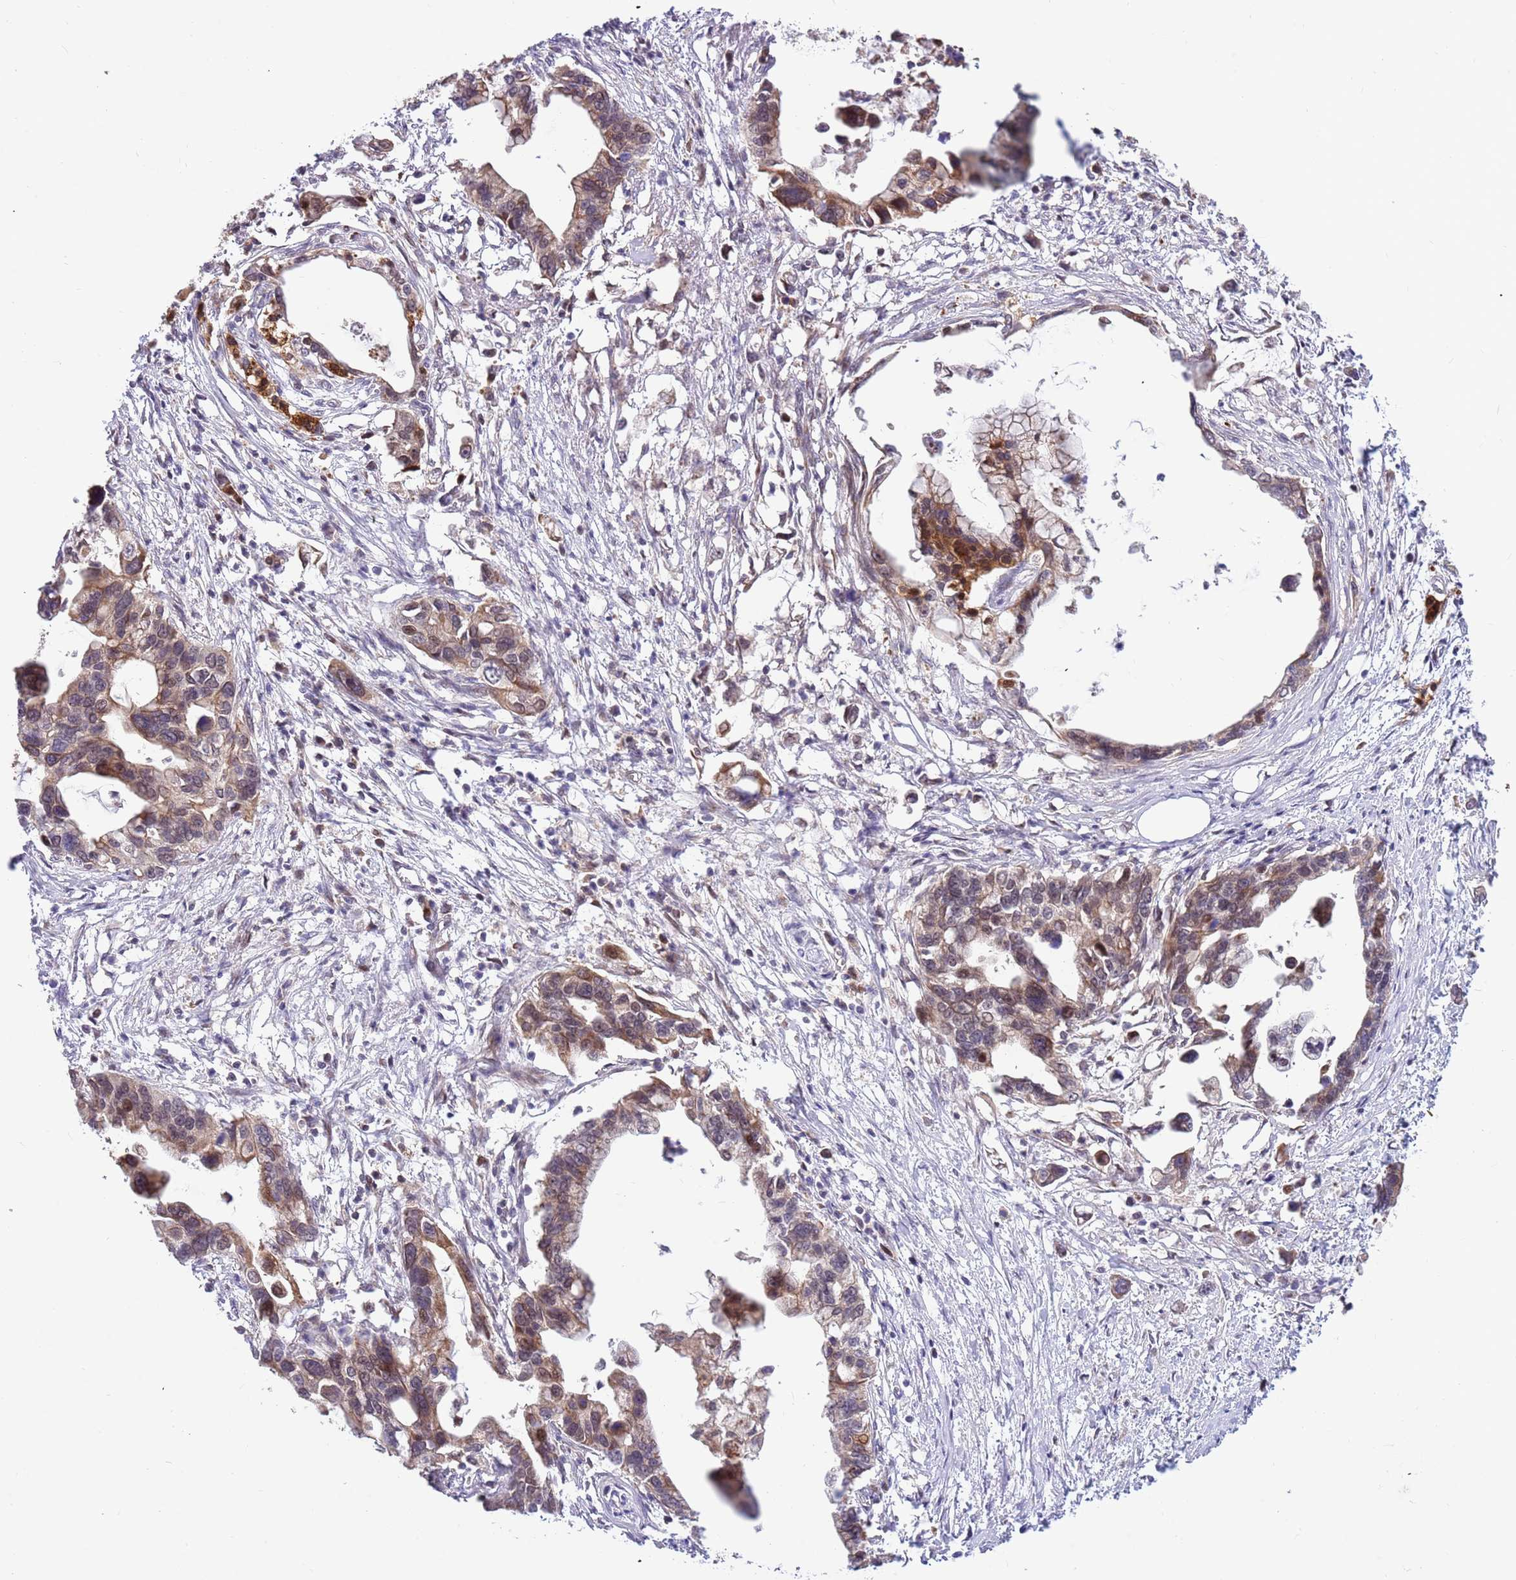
{"staining": {"intensity": "weak", "quantity": "25%-75%", "location": "cytoplasmic/membranous"}, "tissue": "pancreatic cancer", "cell_type": "Tumor cells", "image_type": "cancer", "snomed": [{"axis": "morphology", "description": "Adenocarcinoma, NOS"}, {"axis": "topography", "description": "Pancreas"}], "caption": "Brown immunohistochemical staining in pancreatic cancer demonstrates weak cytoplasmic/membranous staining in about 25%-75% of tumor cells.", "gene": "HAUS3", "patient": {"sex": "female", "age": 83}}